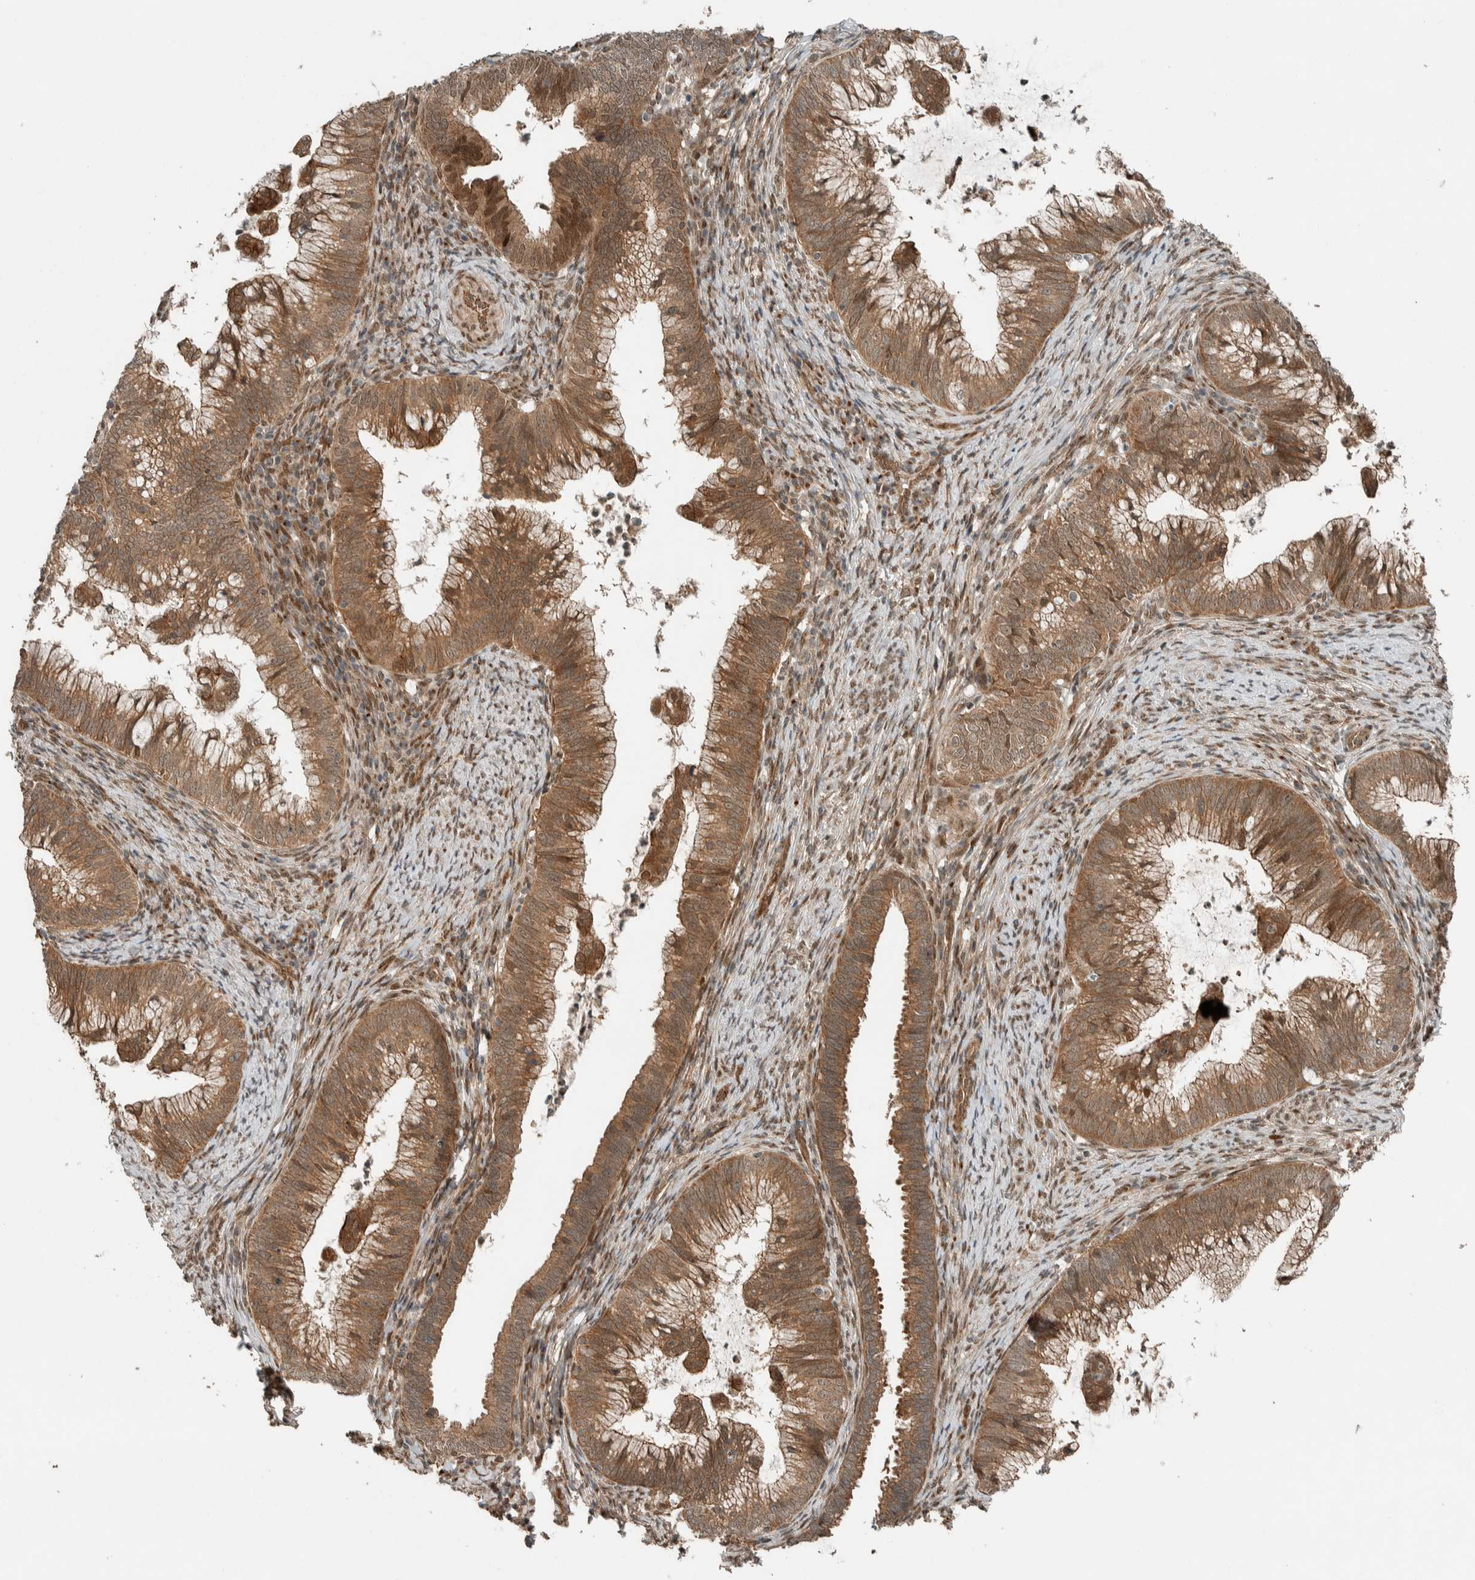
{"staining": {"intensity": "moderate", "quantity": ">75%", "location": "cytoplasmic/membranous,nuclear"}, "tissue": "cervical cancer", "cell_type": "Tumor cells", "image_type": "cancer", "snomed": [{"axis": "morphology", "description": "Adenocarcinoma, NOS"}, {"axis": "topography", "description": "Cervix"}], "caption": "Moderate cytoplasmic/membranous and nuclear positivity is identified in approximately >75% of tumor cells in cervical cancer.", "gene": "STXBP4", "patient": {"sex": "female", "age": 36}}